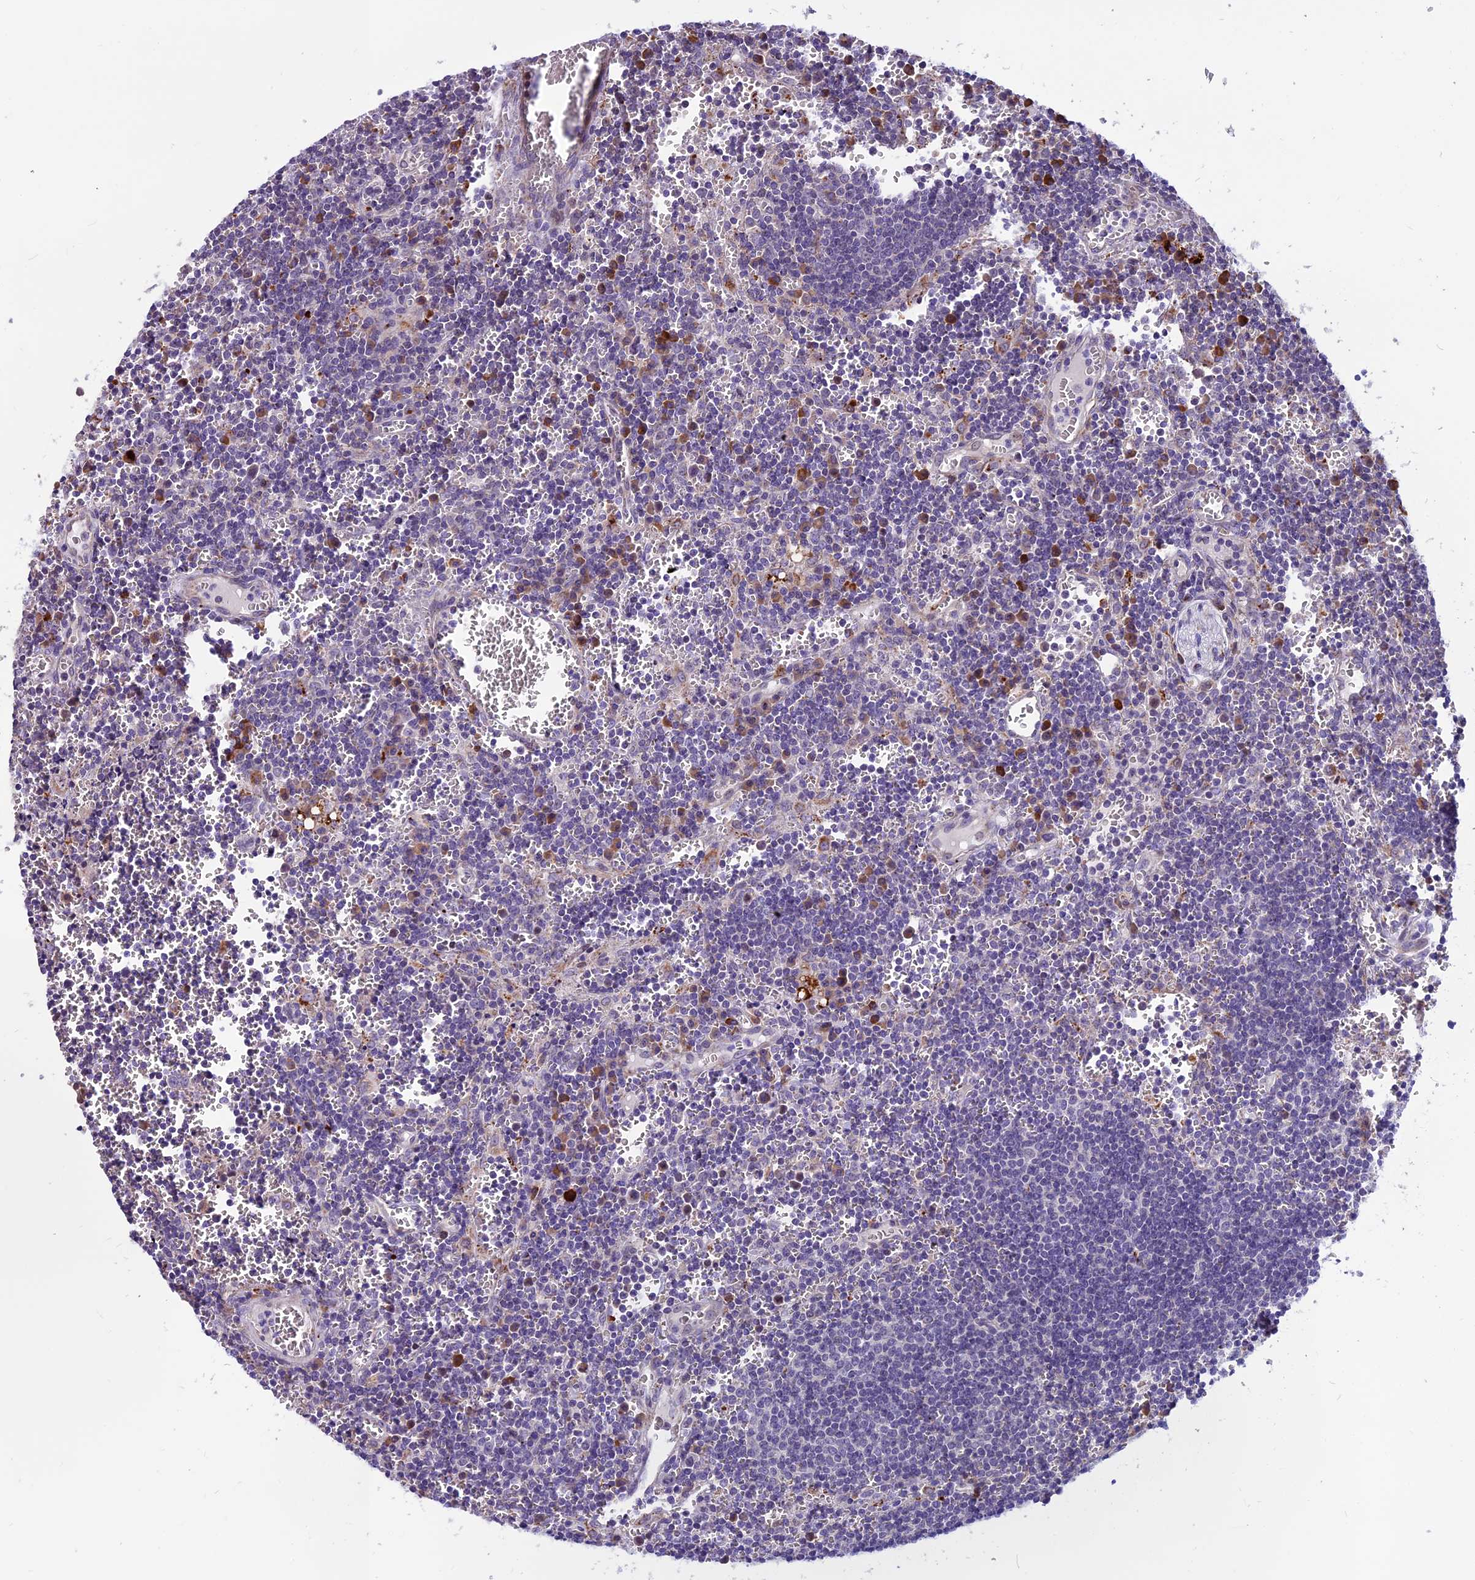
{"staining": {"intensity": "moderate", "quantity": "<25%", "location": "cytoplasmic/membranous"}, "tissue": "lymph node", "cell_type": "Germinal center cells", "image_type": "normal", "snomed": [{"axis": "morphology", "description": "Normal tissue, NOS"}, {"axis": "topography", "description": "Lymph node"}], "caption": "A high-resolution micrograph shows immunohistochemistry staining of normal lymph node, which demonstrates moderate cytoplasmic/membranous positivity in approximately <25% of germinal center cells. (DAB IHC with brightfield microscopy, high magnification).", "gene": "THRSP", "patient": {"sex": "female", "age": 73}}